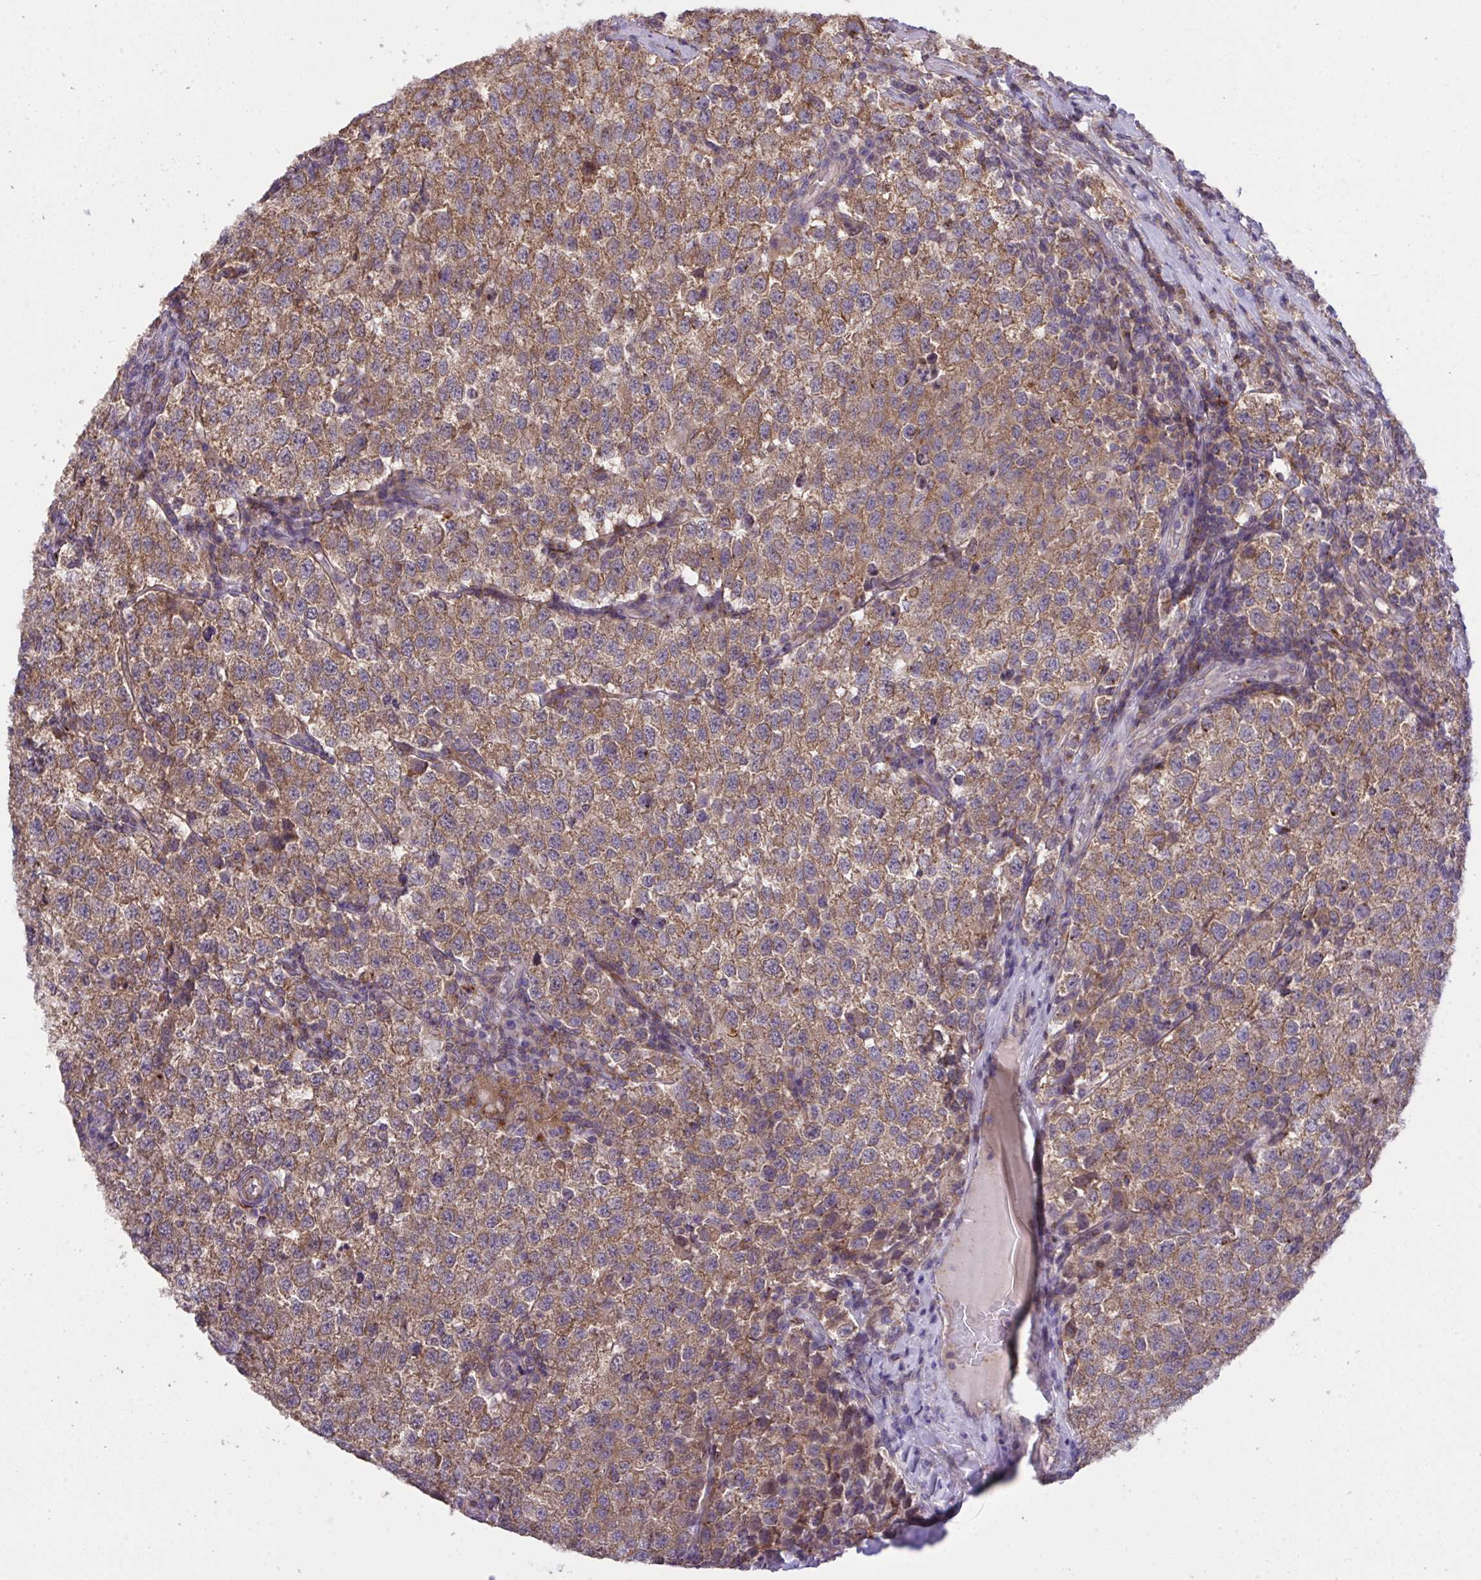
{"staining": {"intensity": "moderate", "quantity": ">75%", "location": "cytoplasmic/membranous"}, "tissue": "testis cancer", "cell_type": "Tumor cells", "image_type": "cancer", "snomed": [{"axis": "morphology", "description": "Seminoma, NOS"}, {"axis": "topography", "description": "Testis"}], "caption": "This is an image of immunohistochemistry (IHC) staining of testis cancer (seminoma), which shows moderate positivity in the cytoplasmic/membranous of tumor cells.", "gene": "PPM1H", "patient": {"sex": "male", "age": 34}}